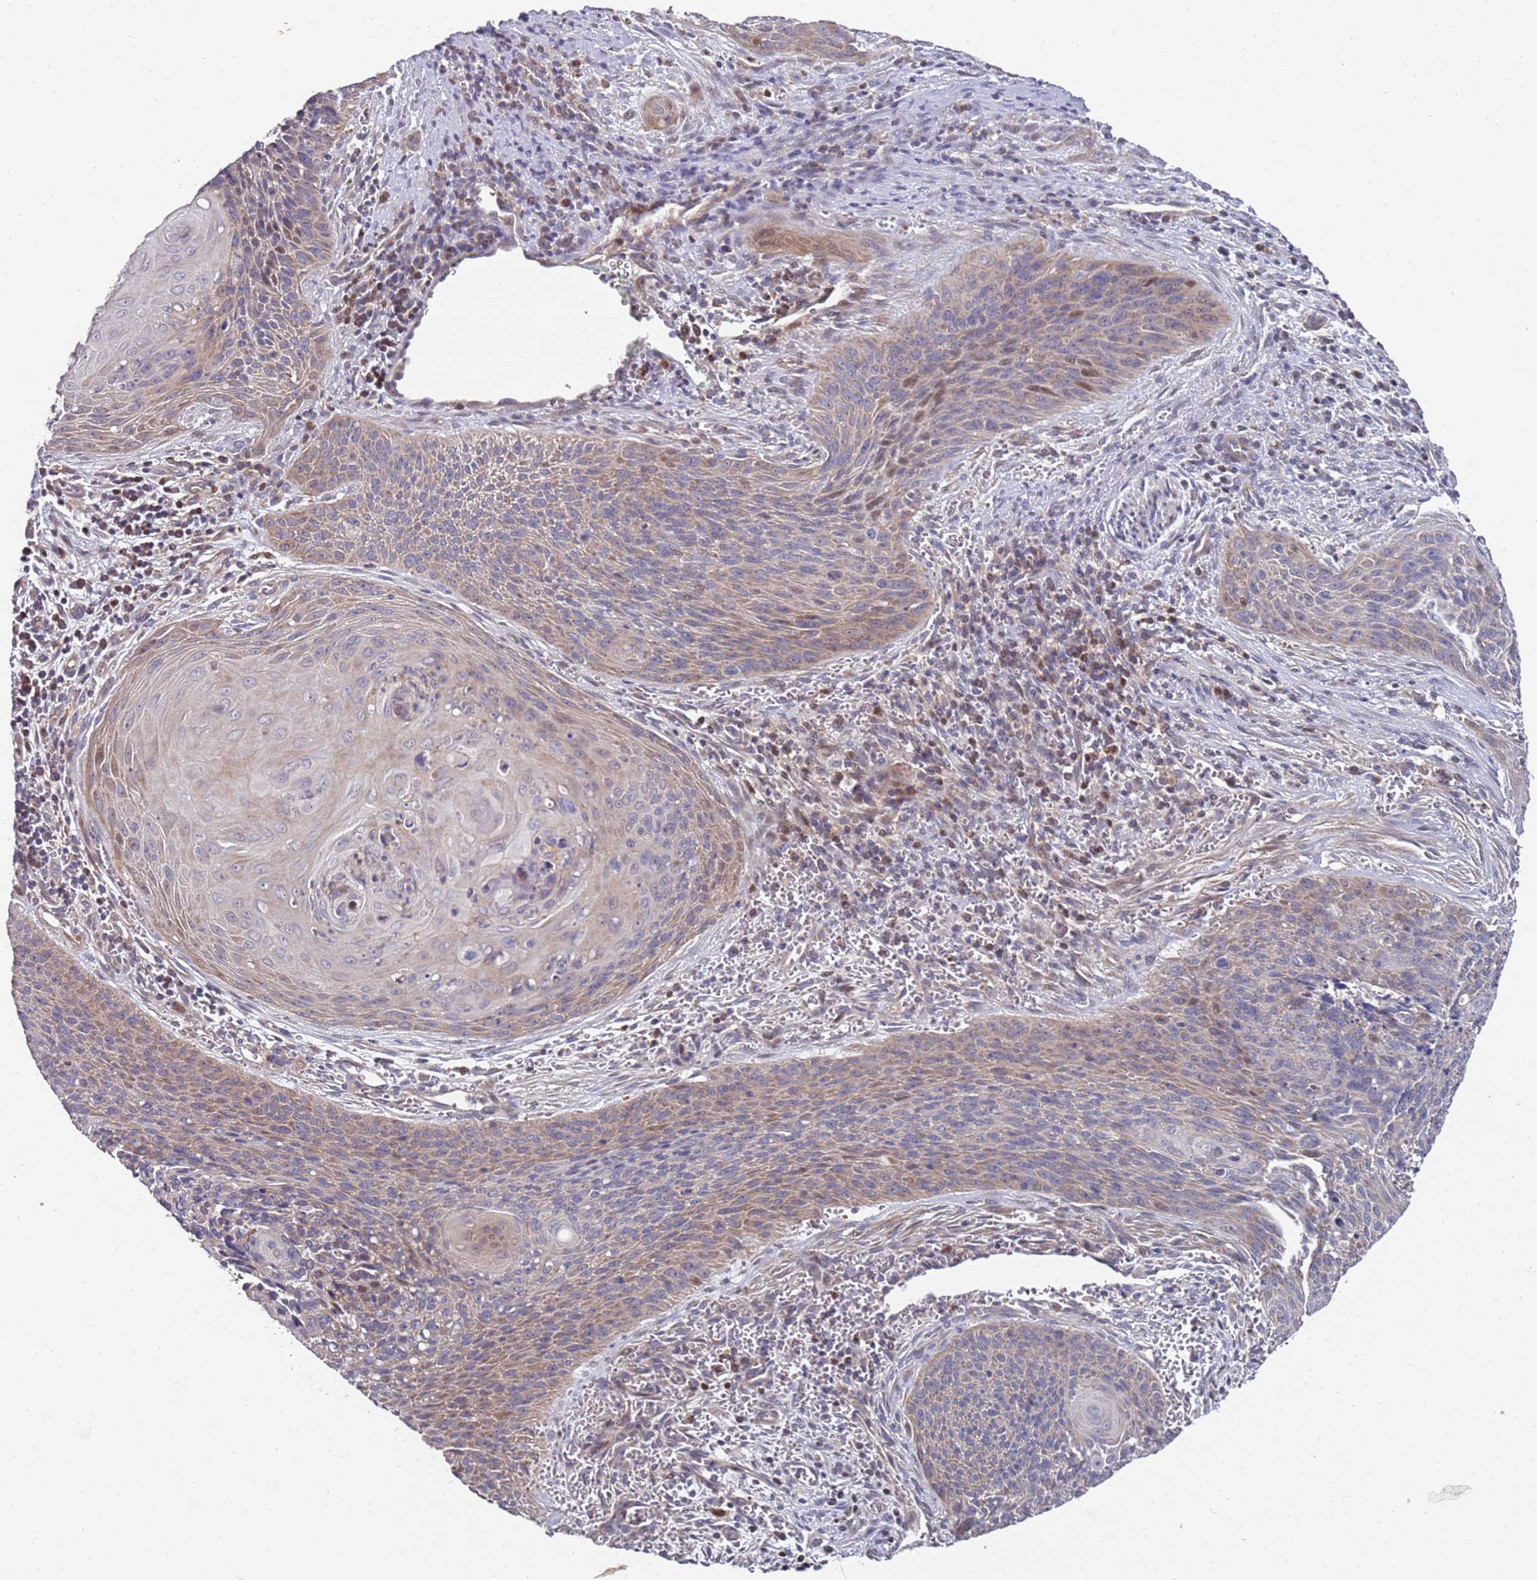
{"staining": {"intensity": "weak", "quantity": "25%-75%", "location": "cytoplasmic/membranous,nuclear"}, "tissue": "cervical cancer", "cell_type": "Tumor cells", "image_type": "cancer", "snomed": [{"axis": "morphology", "description": "Squamous cell carcinoma, NOS"}, {"axis": "topography", "description": "Cervix"}], "caption": "This micrograph exhibits immunohistochemistry (IHC) staining of human cervical cancer, with low weak cytoplasmic/membranous and nuclear expression in about 25%-75% of tumor cells.", "gene": "LACC1", "patient": {"sex": "female", "age": 55}}